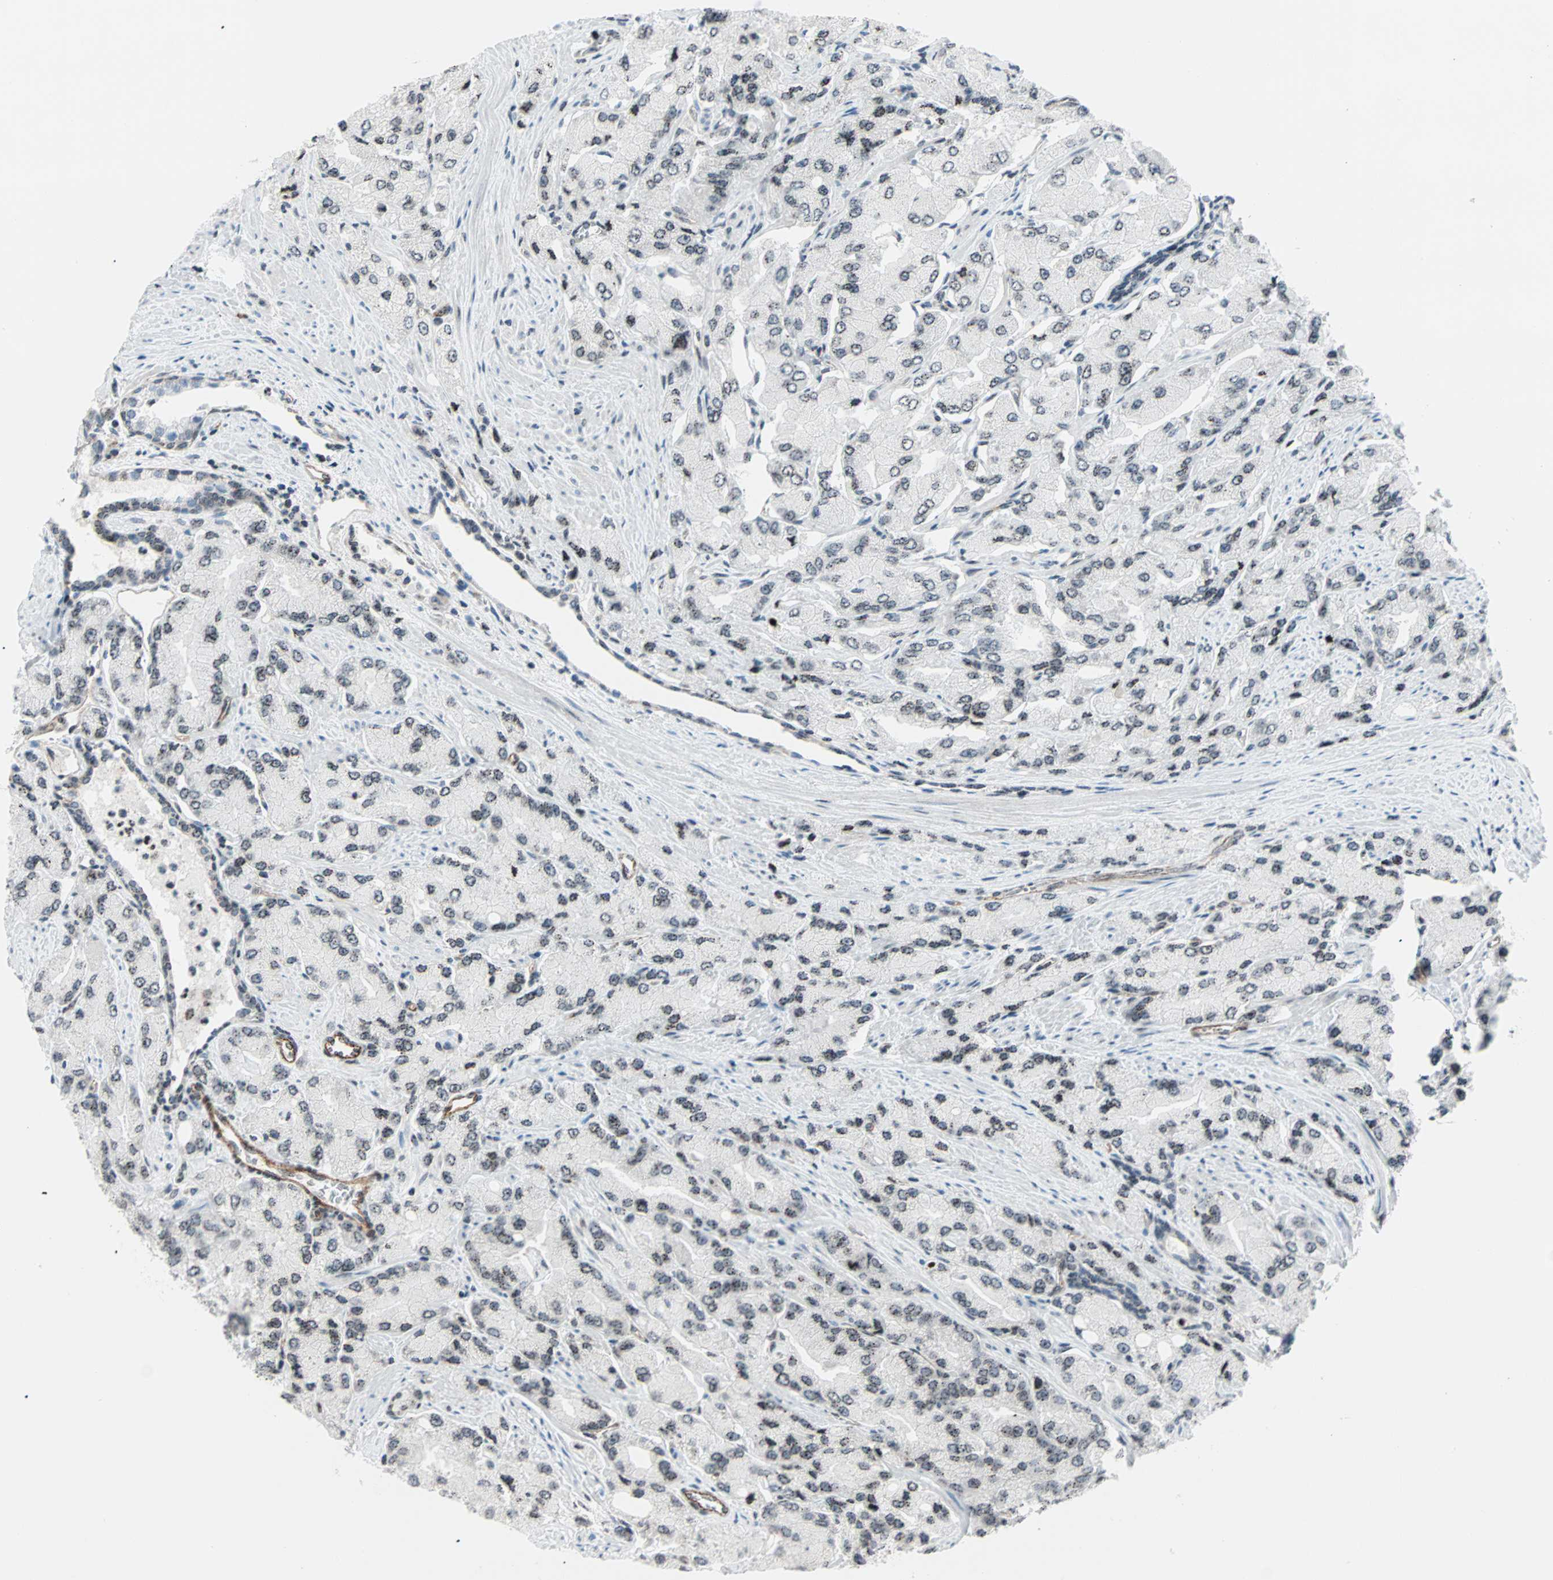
{"staining": {"intensity": "weak", "quantity": ">75%", "location": "nuclear"}, "tissue": "prostate cancer", "cell_type": "Tumor cells", "image_type": "cancer", "snomed": [{"axis": "morphology", "description": "Adenocarcinoma, High grade"}, {"axis": "topography", "description": "Prostate"}], "caption": "Immunohistochemistry staining of prostate cancer, which demonstrates low levels of weak nuclear expression in about >75% of tumor cells indicating weak nuclear protein staining. The staining was performed using DAB (brown) for protein detection and nuclei were counterstained in hematoxylin (blue).", "gene": "CENPA", "patient": {"sex": "male", "age": 58}}